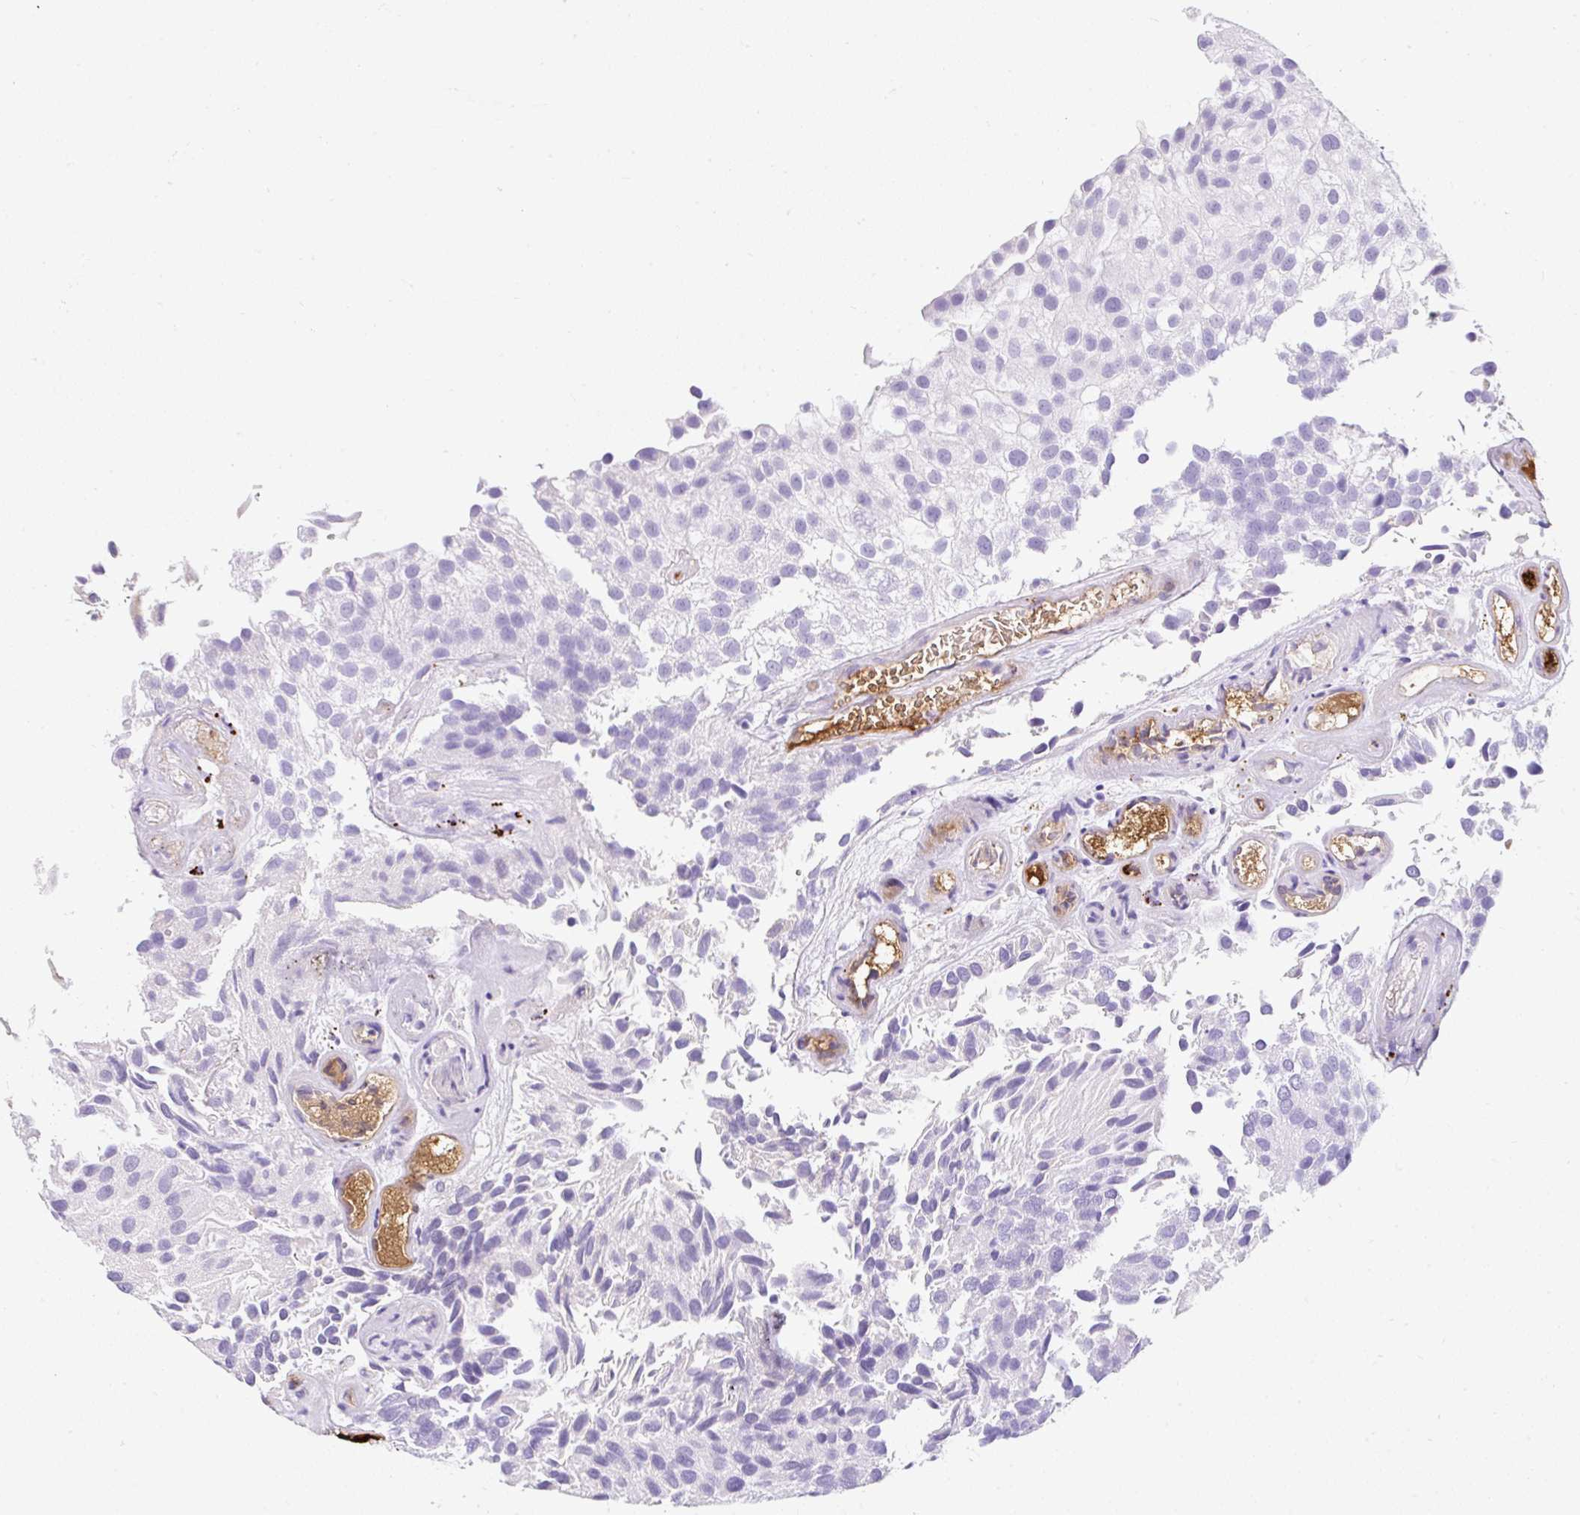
{"staining": {"intensity": "negative", "quantity": "none", "location": "none"}, "tissue": "urothelial cancer", "cell_type": "Tumor cells", "image_type": "cancer", "snomed": [{"axis": "morphology", "description": "Urothelial carcinoma, NOS"}, {"axis": "topography", "description": "Urinary bladder"}], "caption": "A micrograph of urothelial cancer stained for a protein exhibits no brown staining in tumor cells. Nuclei are stained in blue.", "gene": "APOC4-APOC2", "patient": {"sex": "male", "age": 87}}